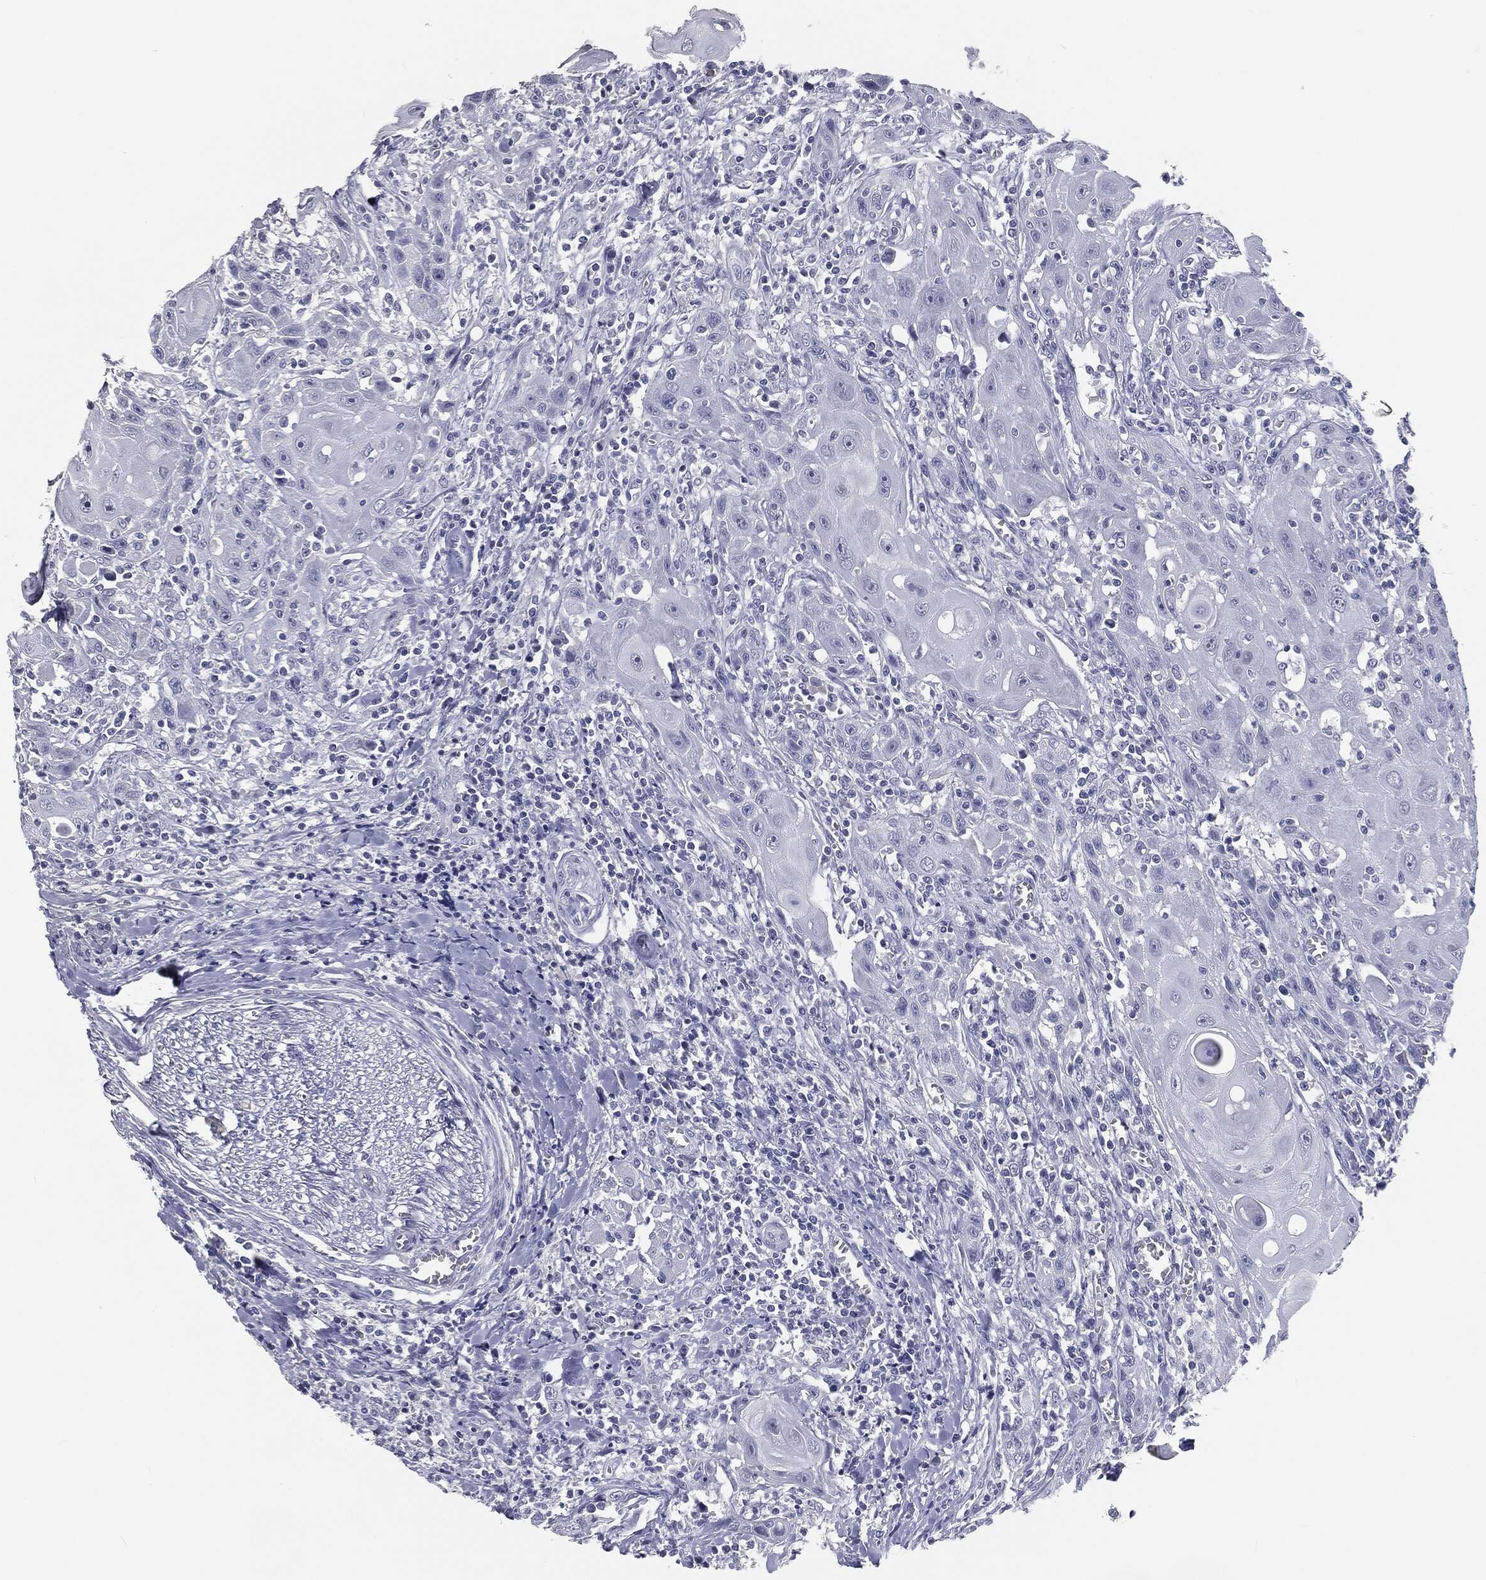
{"staining": {"intensity": "negative", "quantity": "none", "location": "none"}, "tissue": "head and neck cancer", "cell_type": "Tumor cells", "image_type": "cancer", "snomed": [{"axis": "morphology", "description": "Normal tissue, NOS"}, {"axis": "morphology", "description": "Squamous cell carcinoma, NOS"}, {"axis": "topography", "description": "Oral tissue"}, {"axis": "topography", "description": "Head-Neck"}], "caption": "Protein analysis of head and neck cancer (squamous cell carcinoma) reveals no significant staining in tumor cells.", "gene": "PRAME", "patient": {"sex": "male", "age": 71}}